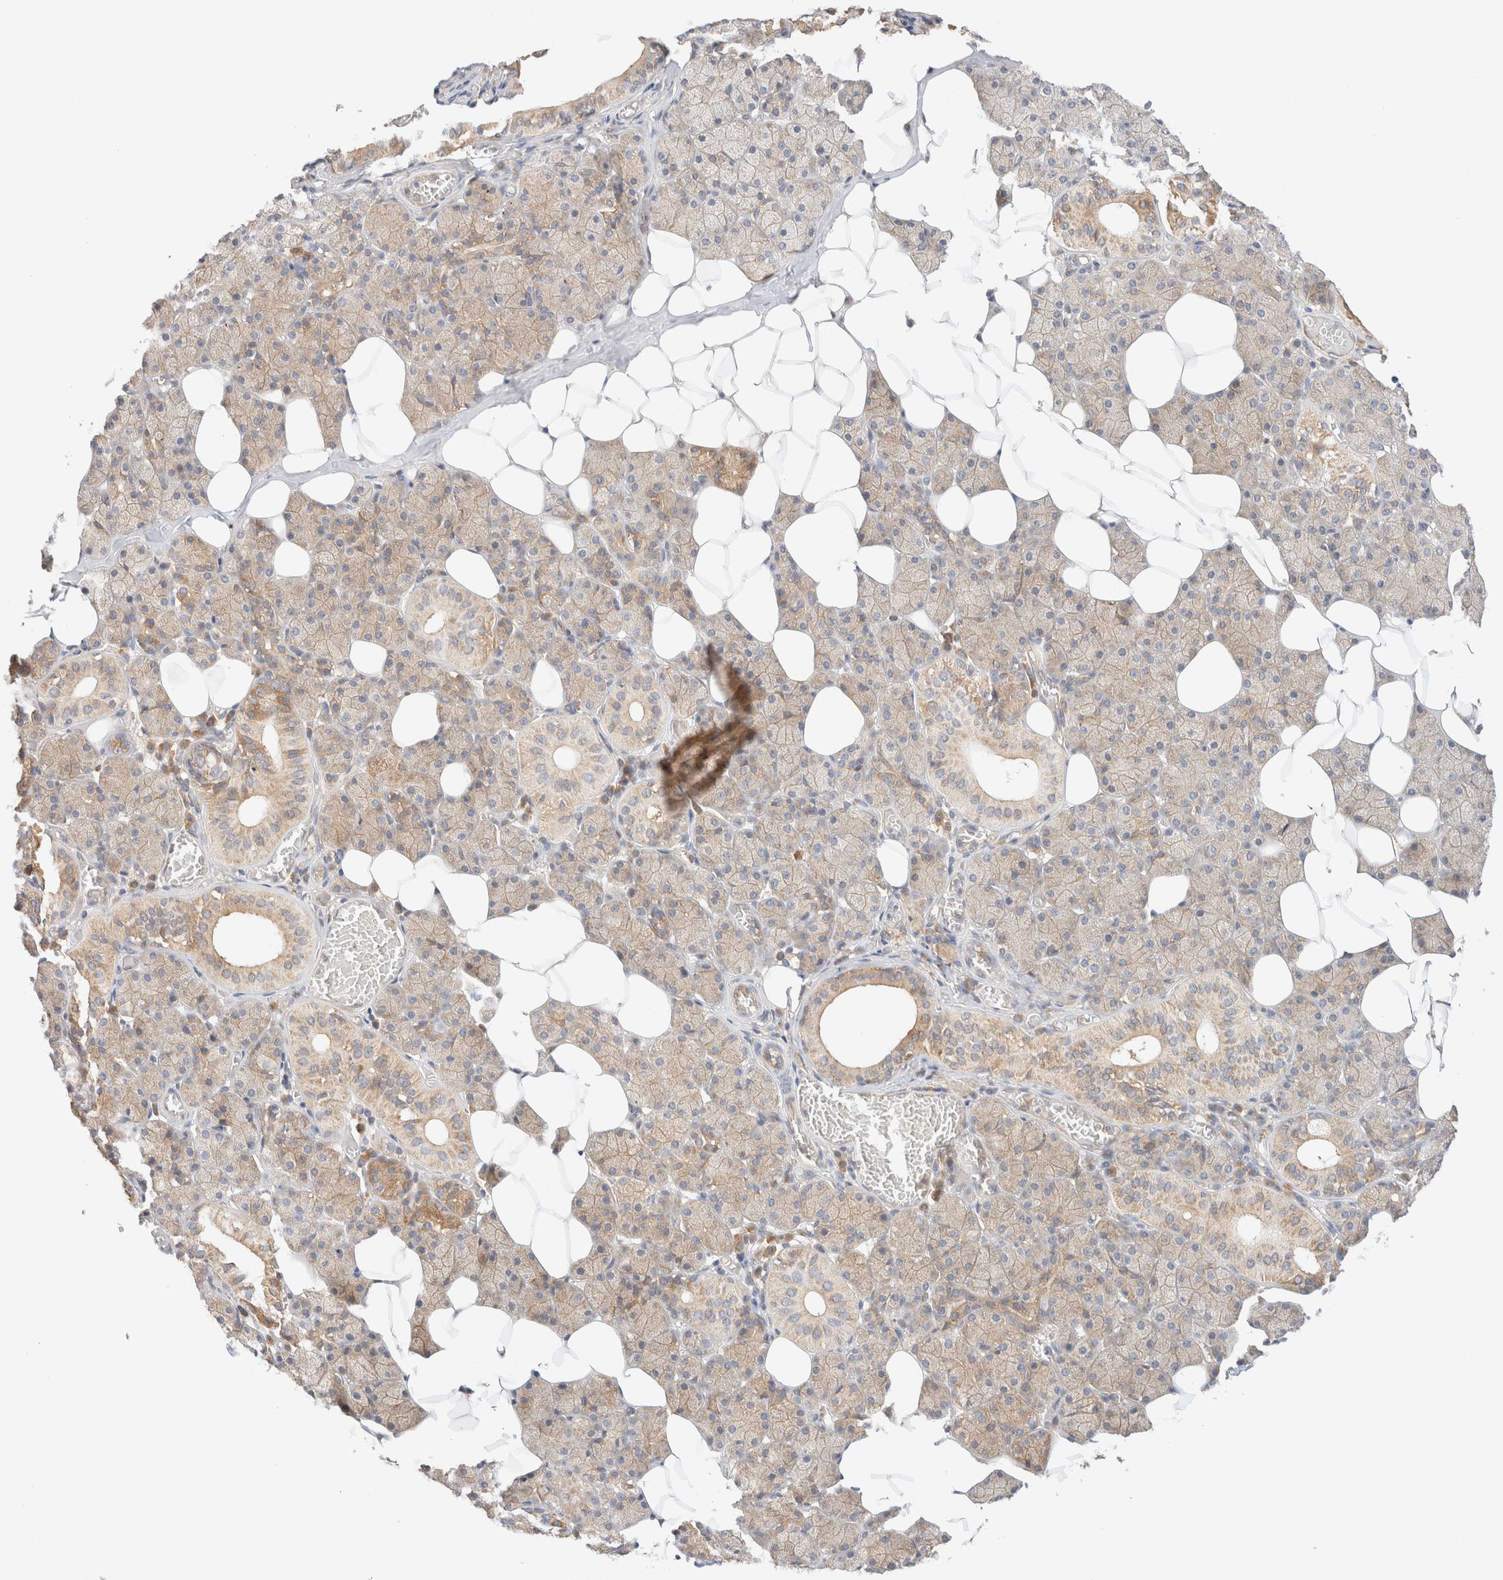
{"staining": {"intensity": "weak", "quantity": ">75%", "location": "cytoplasmic/membranous"}, "tissue": "salivary gland", "cell_type": "Glandular cells", "image_type": "normal", "snomed": [{"axis": "morphology", "description": "Normal tissue, NOS"}, {"axis": "topography", "description": "Salivary gland"}], "caption": "Weak cytoplasmic/membranous expression for a protein is identified in about >75% of glandular cells of normal salivary gland using immunohistochemistry.", "gene": "RABEP1", "patient": {"sex": "female", "age": 33}}